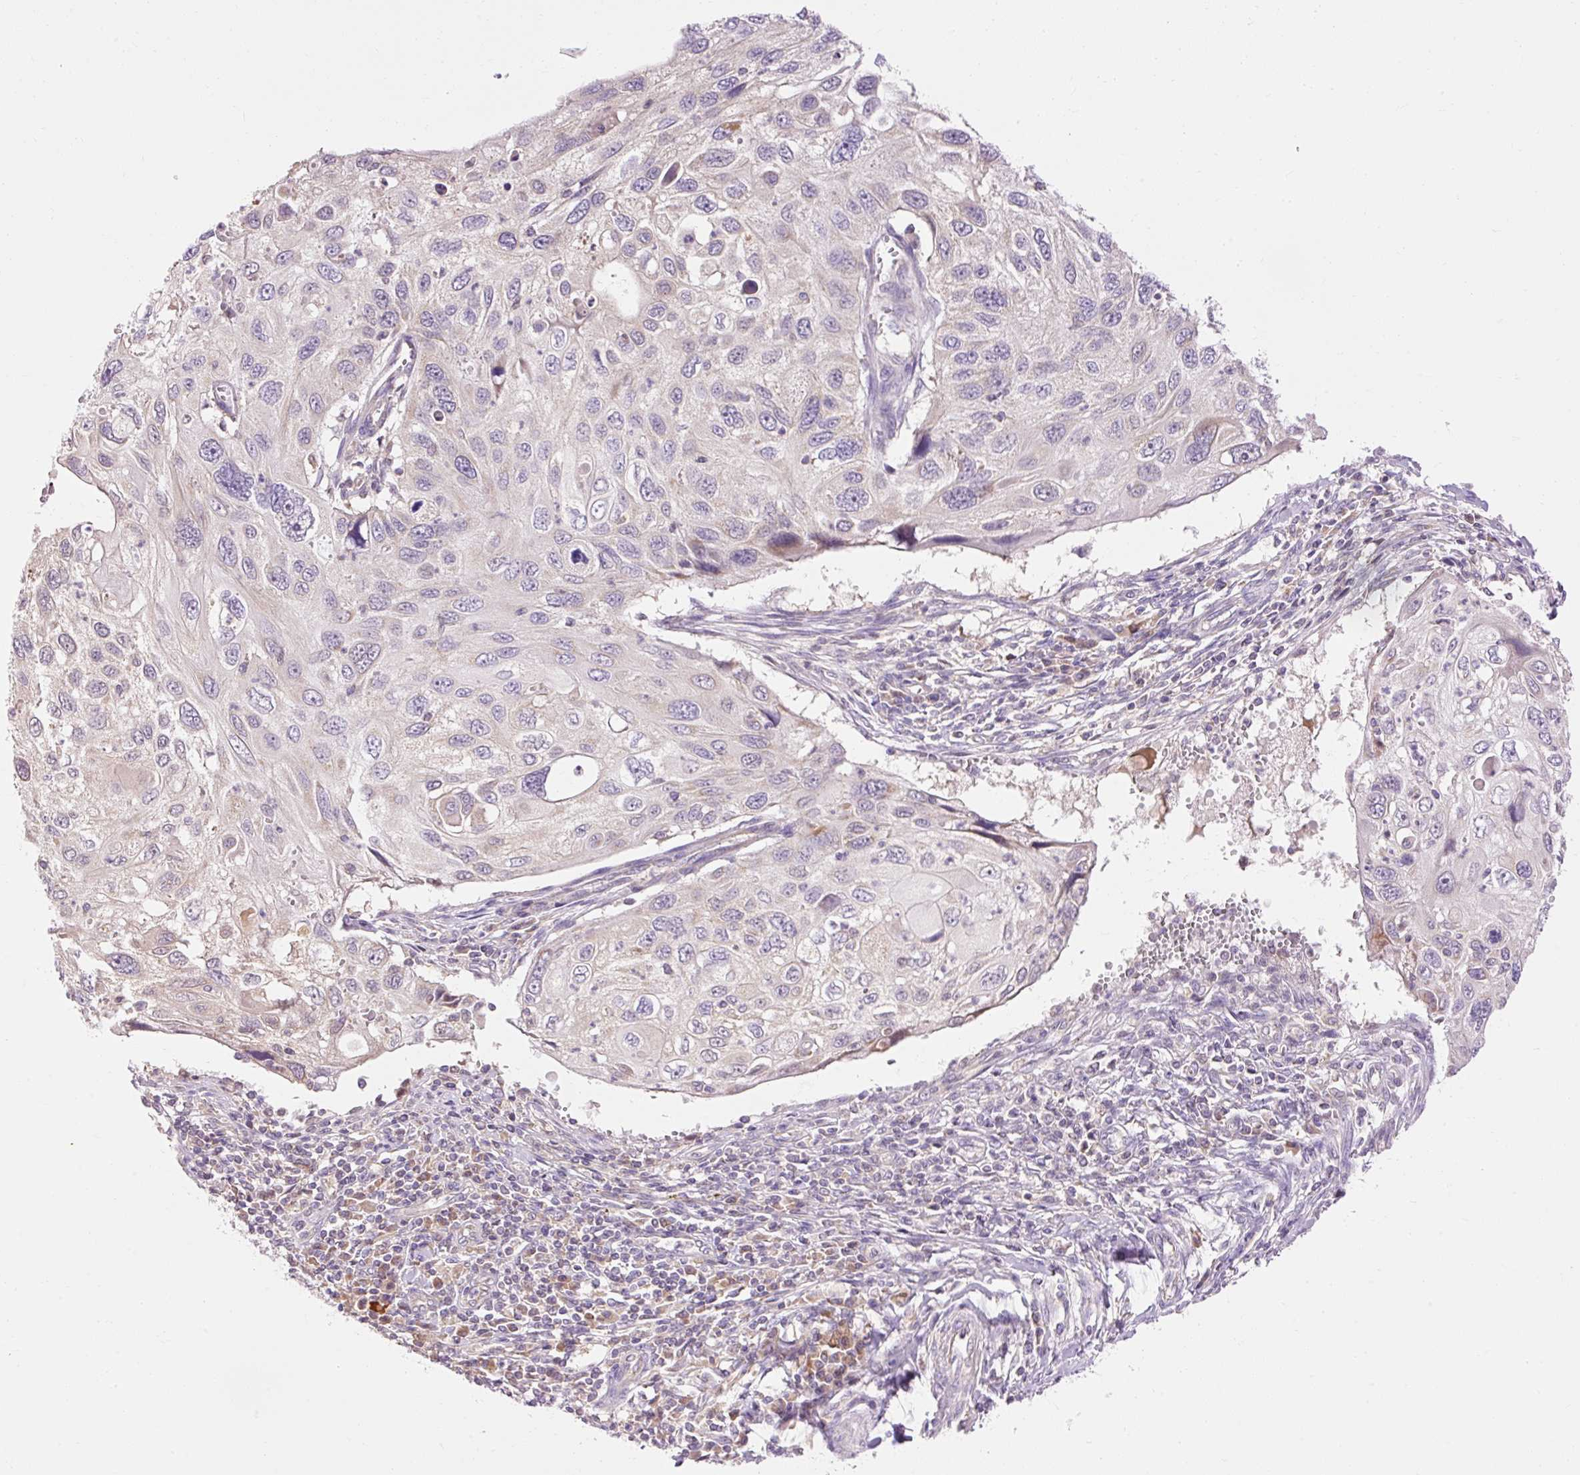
{"staining": {"intensity": "negative", "quantity": "none", "location": "none"}, "tissue": "cervical cancer", "cell_type": "Tumor cells", "image_type": "cancer", "snomed": [{"axis": "morphology", "description": "Squamous cell carcinoma, NOS"}, {"axis": "topography", "description": "Cervix"}], "caption": "This photomicrograph is of cervical squamous cell carcinoma stained with immunohistochemistry to label a protein in brown with the nuclei are counter-stained blue. There is no staining in tumor cells.", "gene": "IMMT", "patient": {"sex": "female", "age": 70}}